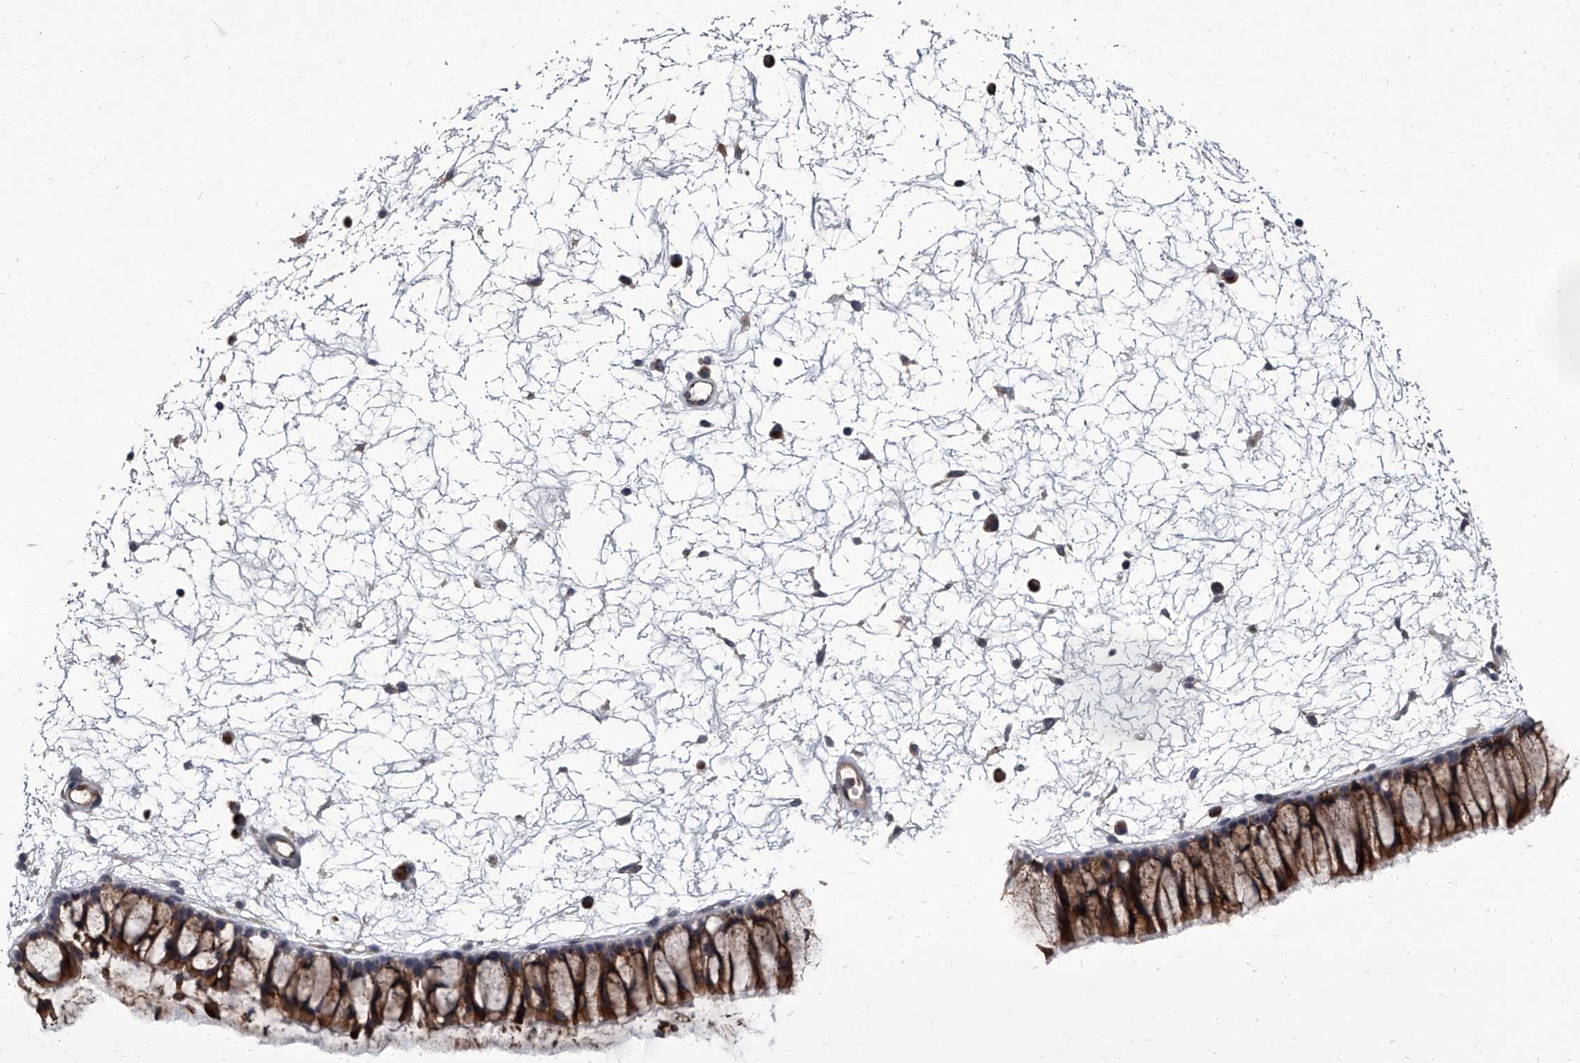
{"staining": {"intensity": "strong", "quantity": "25%-75%", "location": "cytoplasmic/membranous"}, "tissue": "nasopharynx", "cell_type": "Respiratory epithelial cells", "image_type": "normal", "snomed": [{"axis": "morphology", "description": "Normal tissue, NOS"}, {"axis": "topography", "description": "Nasopharynx"}], "caption": "Brown immunohistochemical staining in normal nasopharynx exhibits strong cytoplasmic/membranous positivity in about 25%-75% of respiratory epithelial cells. (IHC, brightfield microscopy, high magnification).", "gene": "SIRT4", "patient": {"sex": "male", "age": 64}}